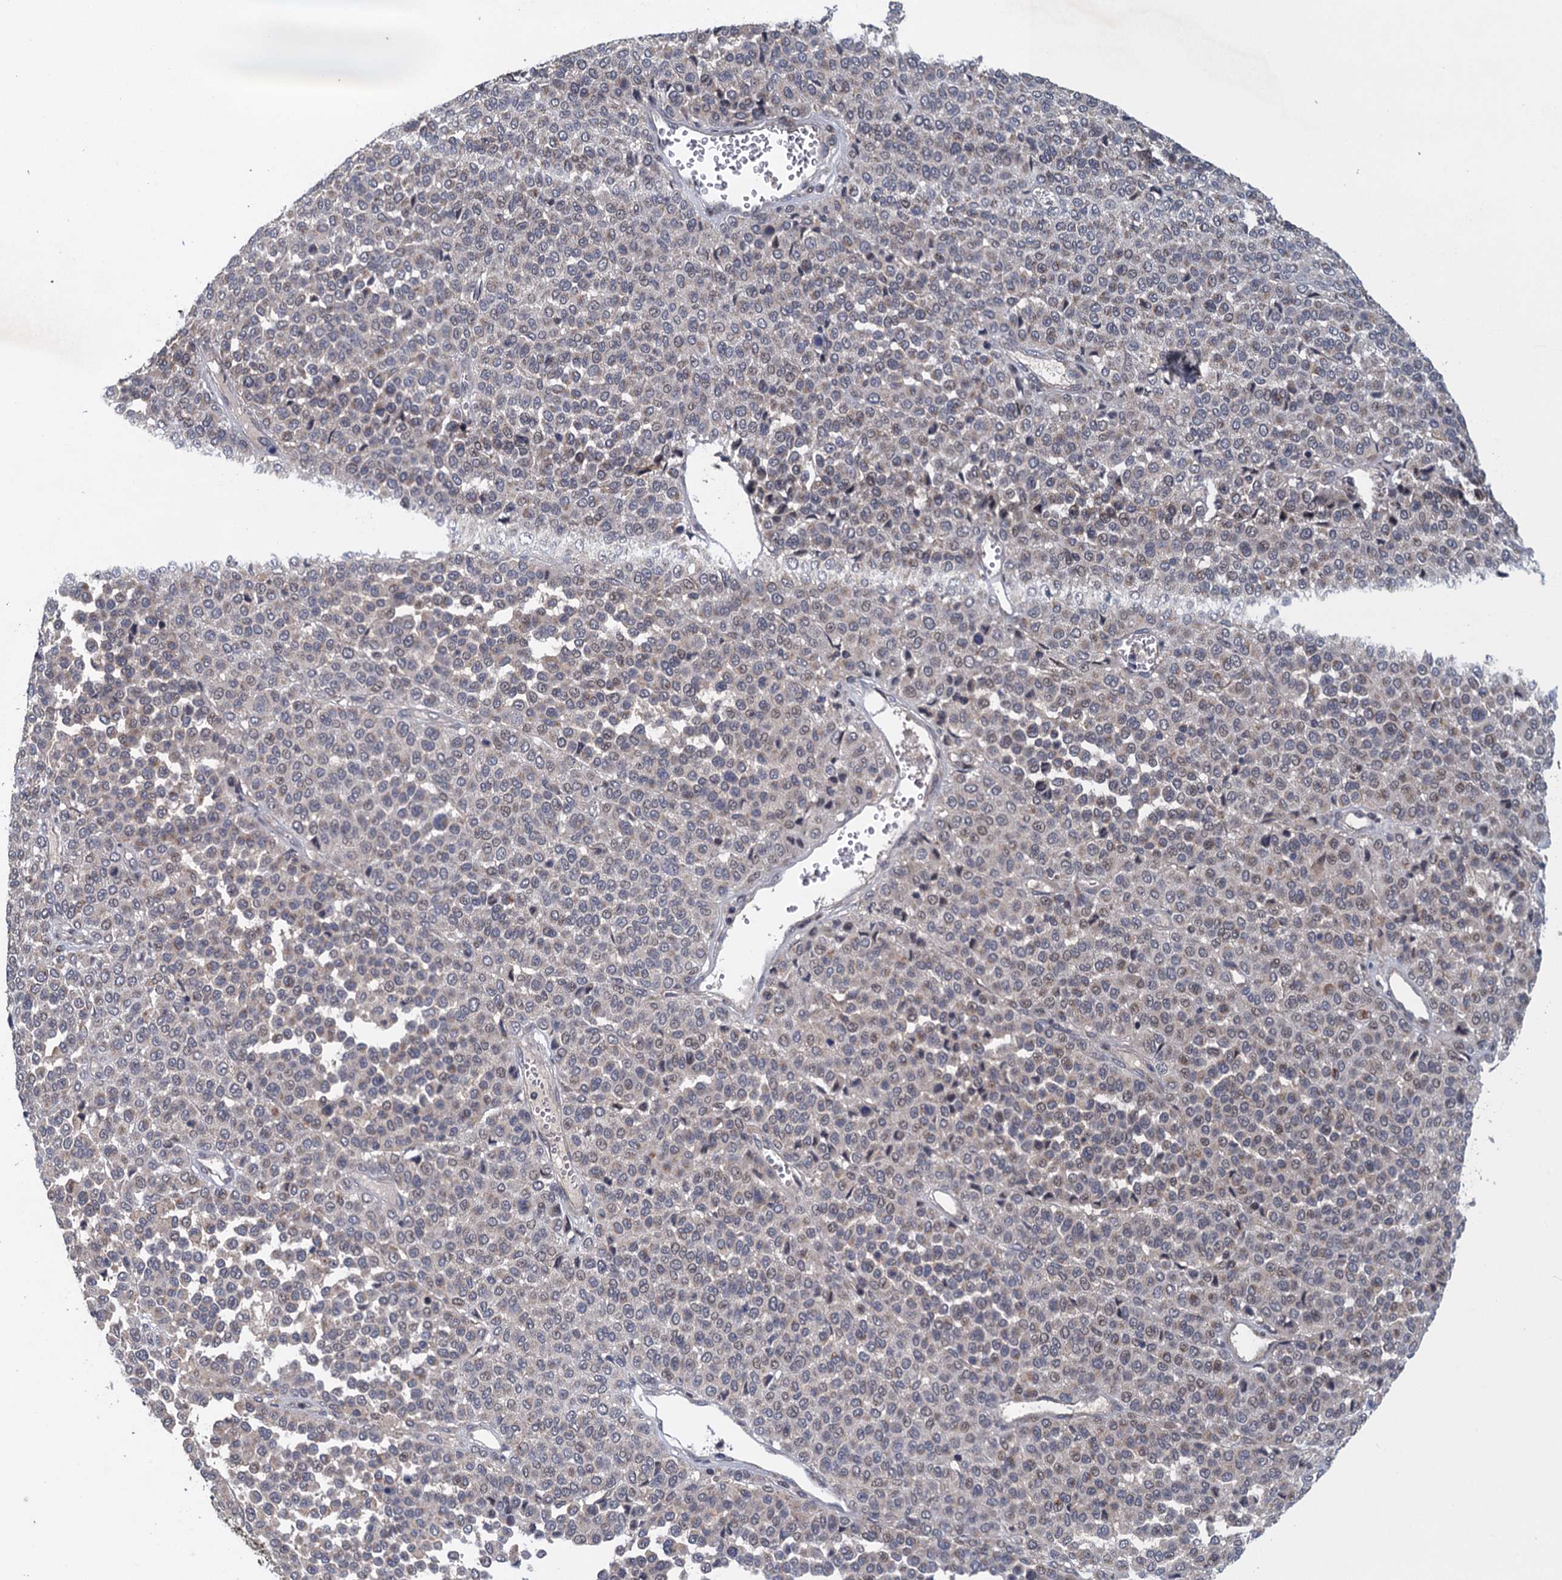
{"staining": {"intensity": "weak", "quantity": "<25%", "location": "cytoplasmic/membranous"}, "tissue": "melanoma", "cell_type": "Tumor cells", "image_type": "cancer", "snomed": [{"axis": "morphology", "description": "Malignant melanoma, Metastatic site"}, {"axis": "topography", "description": "Pancreas"}], "caption": "This is an immunohistochemistry micrograph of melanoma. There is no positivity in tumor cells.", "gene": "MDM1", "patient": {"sex": "female", "age": 30}}